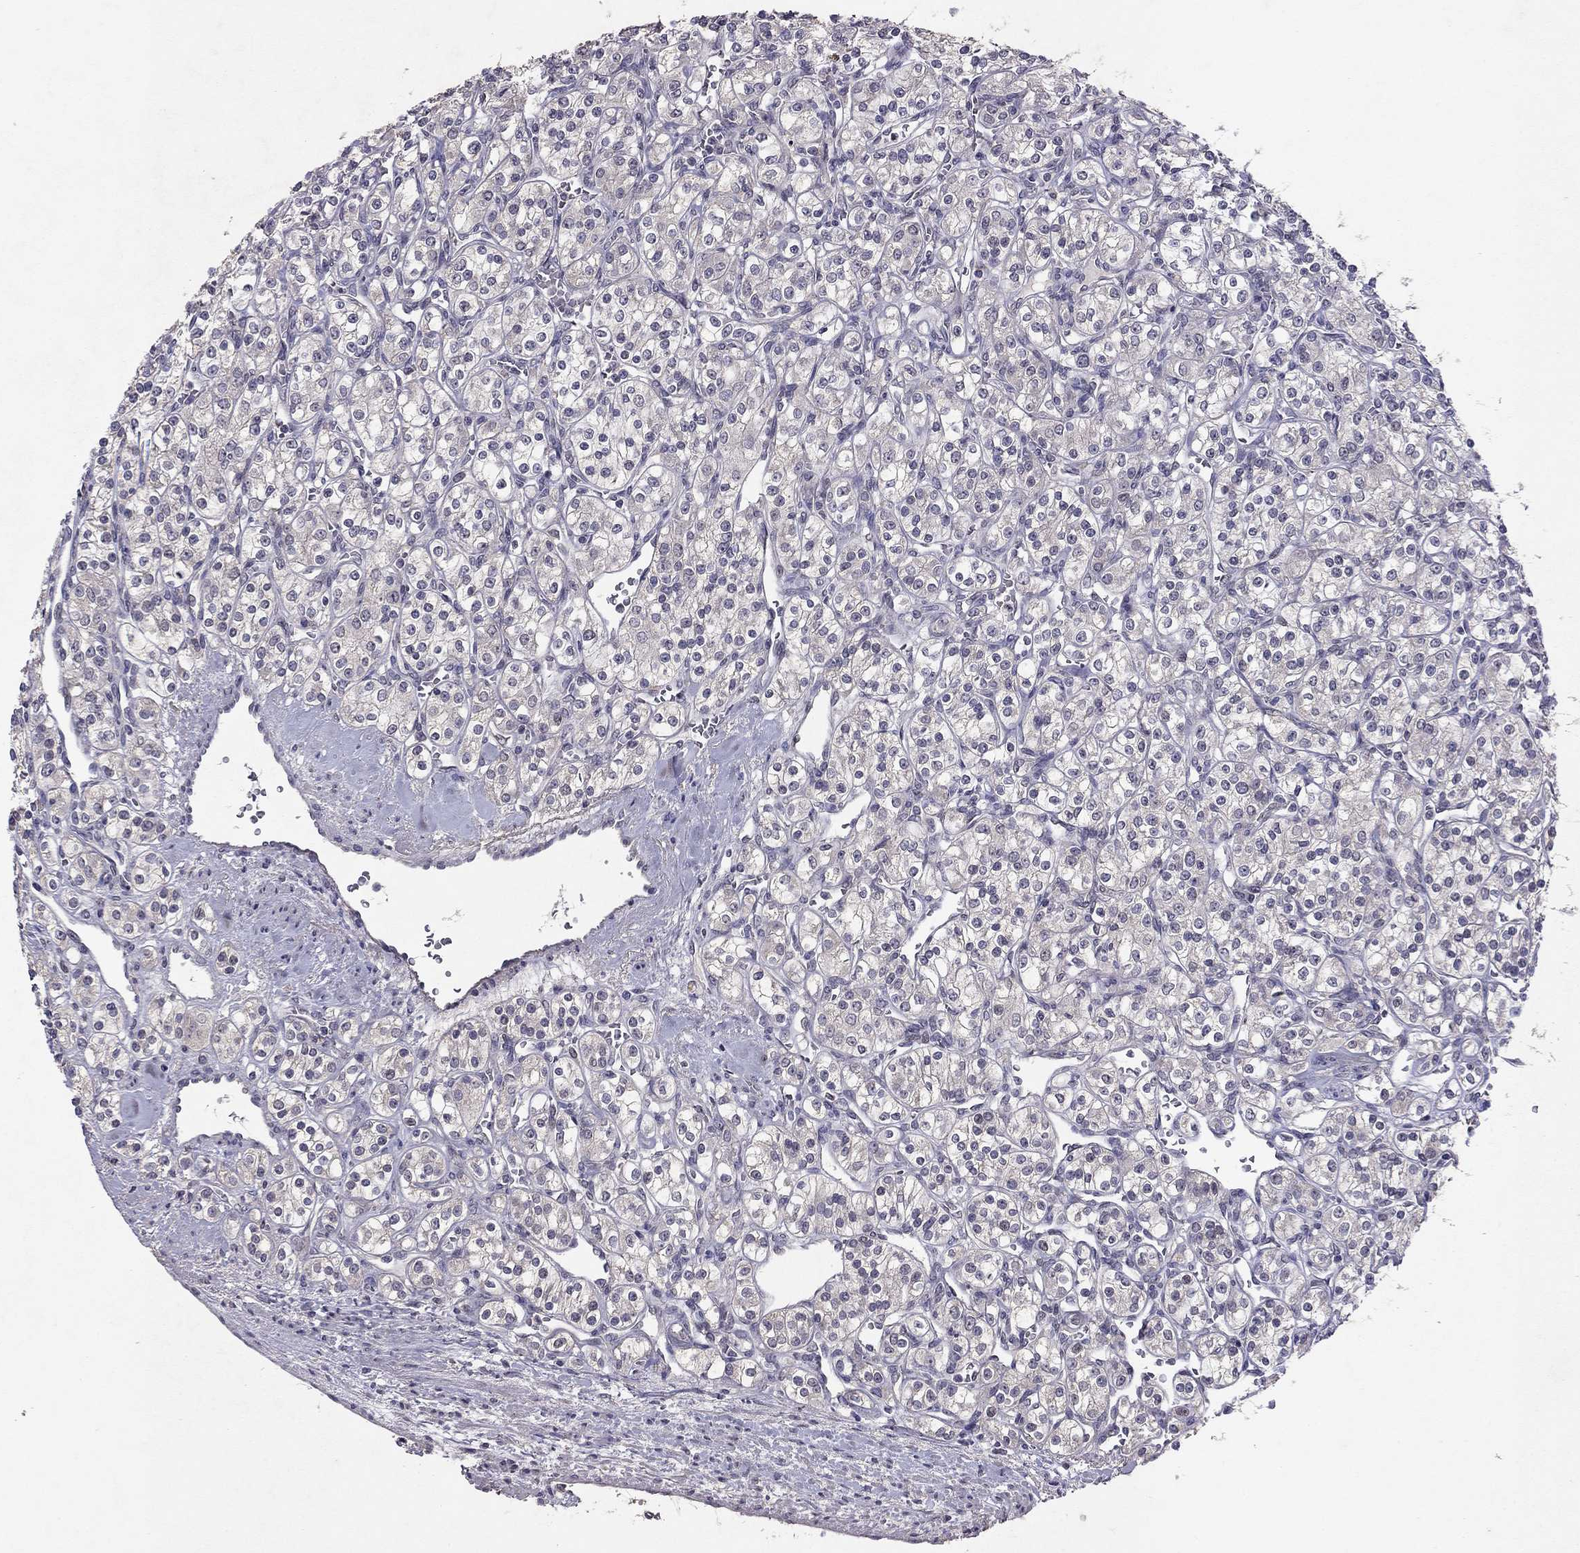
{"staining": {"intensity": "negative", "quantity": "none", "location": "none"}, "tissue": "renal cancer", "cell_type": "Tumor cells", "image_type": "cancer", "snomed": [{"axis": "morphology", "description": "Adenocarcinoma, NOS"}, {"axis": "topography", "description": "Kidney"}], "caption": "Tumor cells are negative for protein expression in human adenocarcinoma (renal).", "gene": "ESR2", "patient": {"sex": "male", "age": 77}}